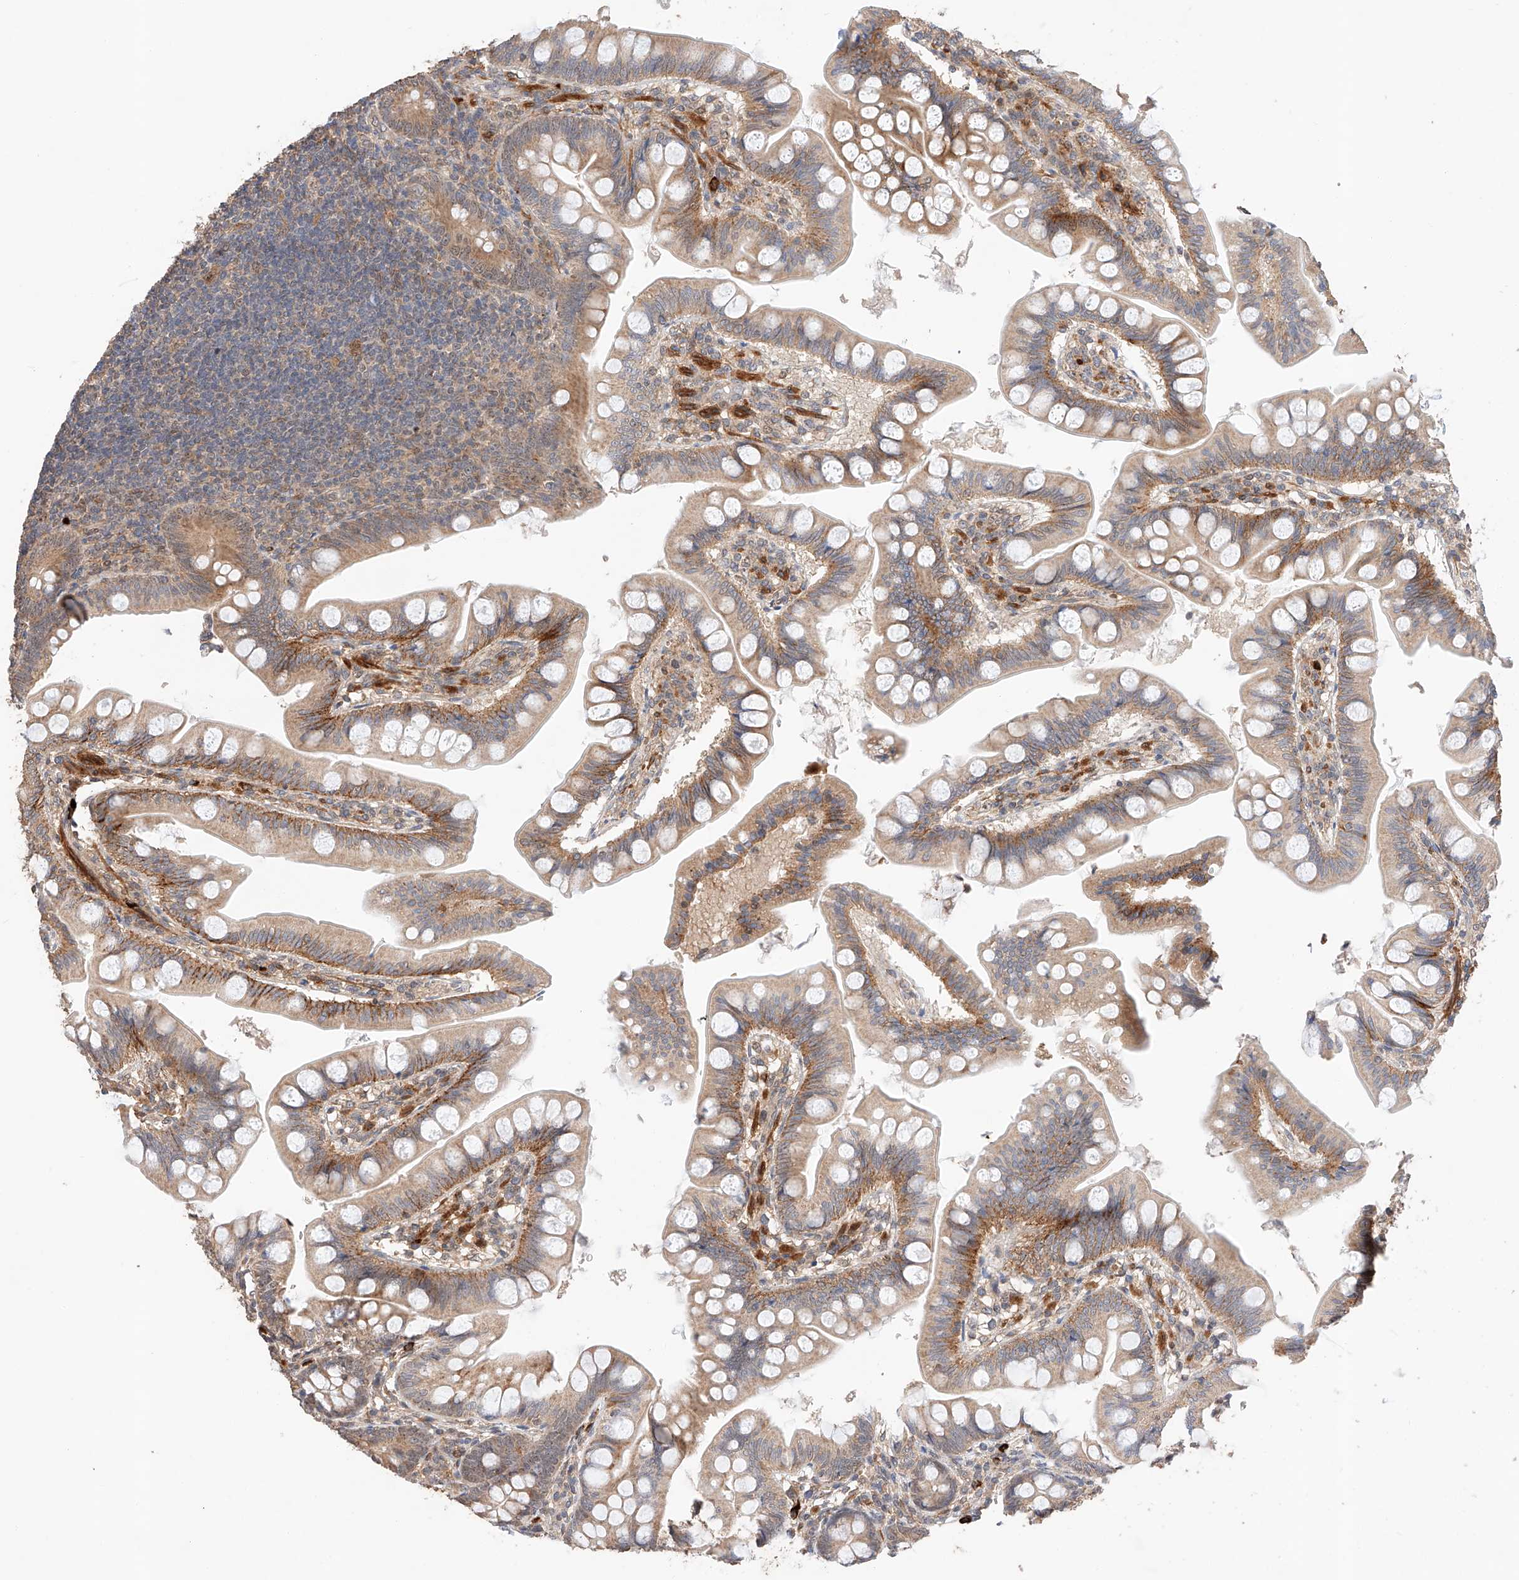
{"staining": {"intensity": "moderate", "quantity": ">75%", "location": "cytoplasmic/membranous"}, "tissue": "small intestine", "cell_type": "Glandular cells", "image_type": "normal", "snomed": [{"axis": "morphology", "description": "Normal tissue, NOS"}, {"axis": "topography", "description": "Small intestine"}], "caption": "The histopathology image shows a brown stain indicating the presence of a protein in the cytoplasmic/membranous of glandular cells in small intestine. The staining was performed using DAB to visualize the protein expression in brown, while the nuclei were stained in blue with hematoxylin (Magnification: 20x).", "gene": "RAB23", "patient": {"sex": "male", "age": 7}}